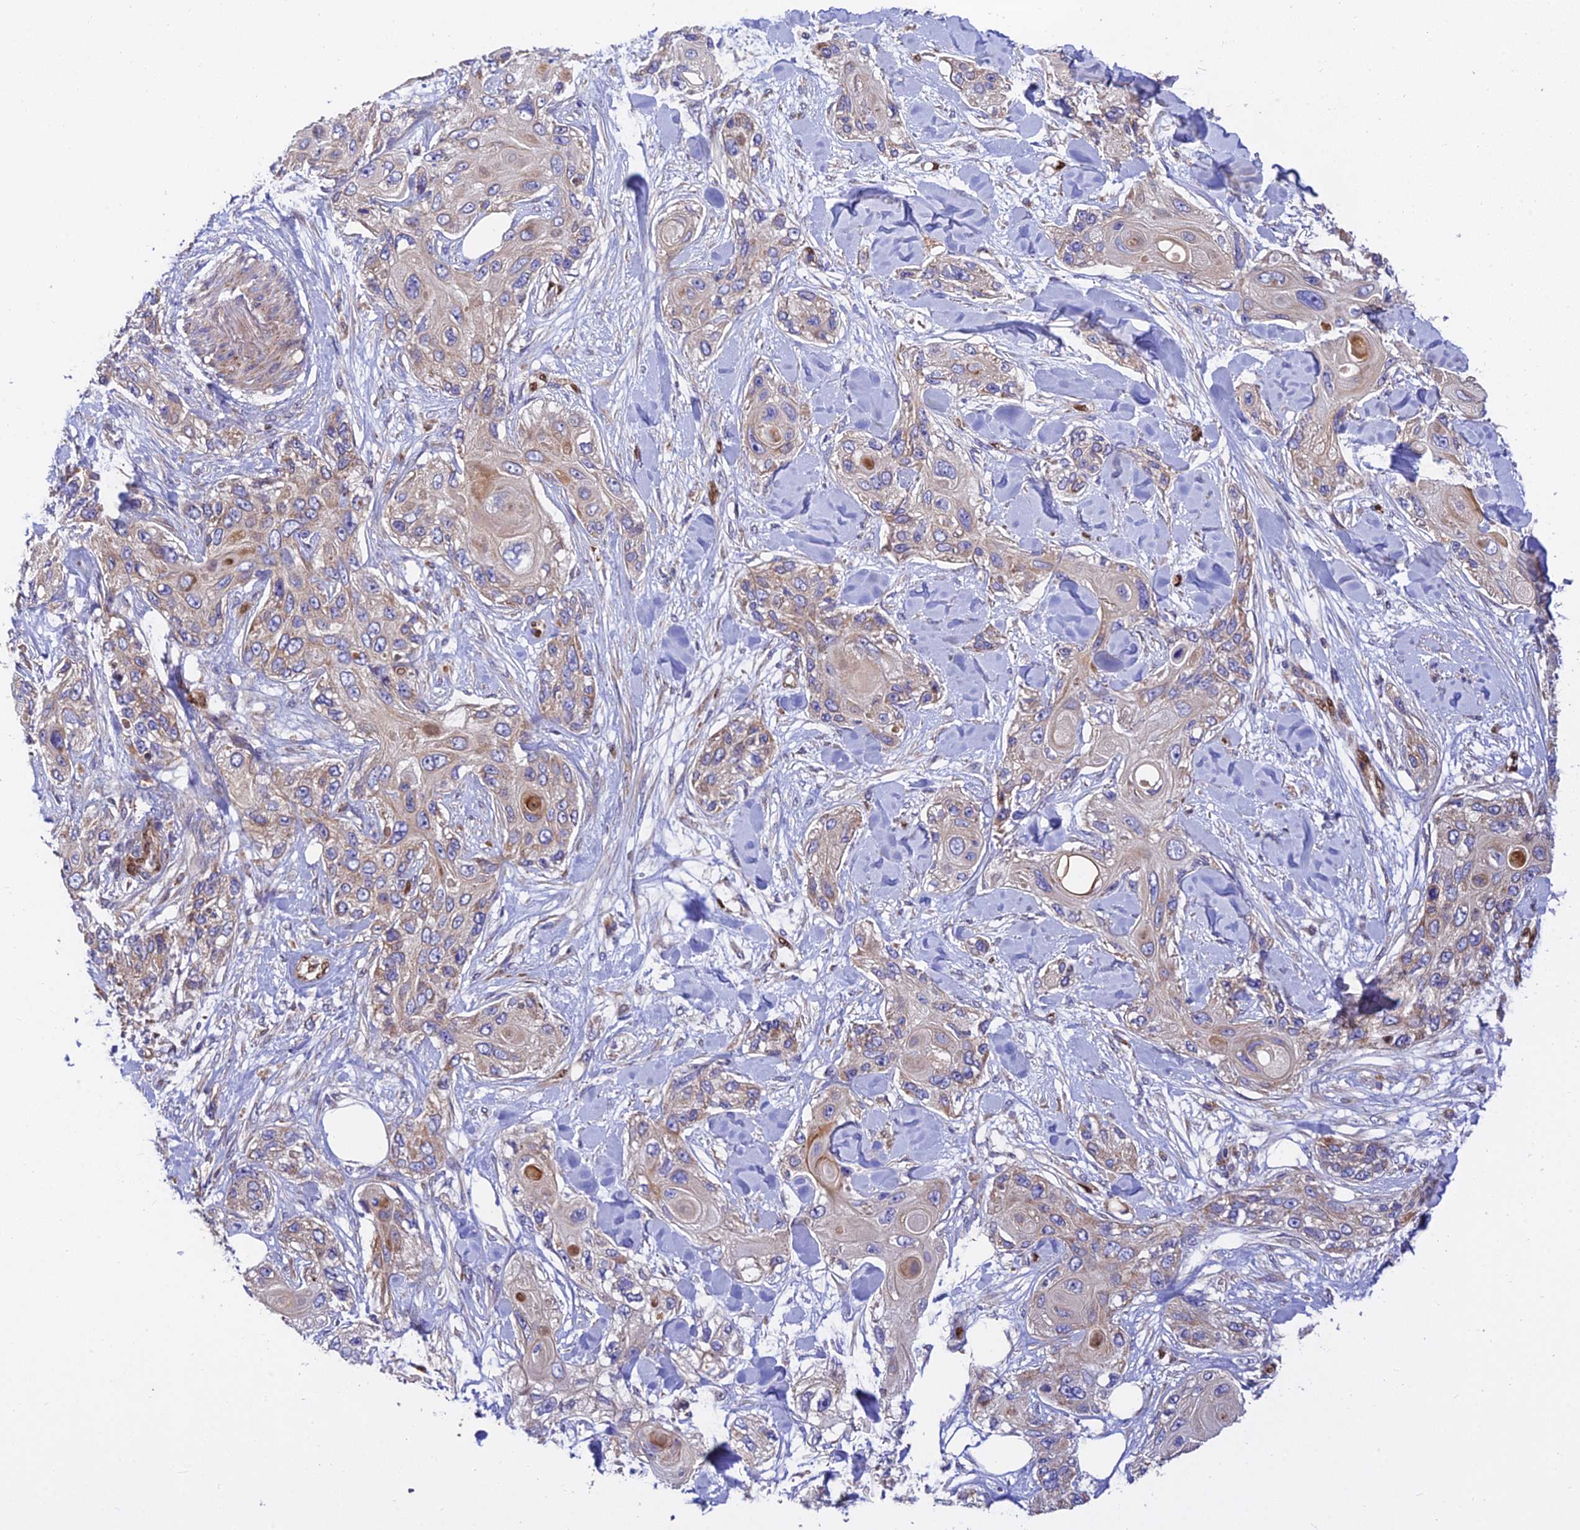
{"staining": {"intensity": "moderate", "quantity": "<25%", "location": "cytoplasmic/membranous"}, "tissue": "skin cancer", "cell_type": "Tumor cells", "image_type": "cancer", "snomed": [{"axis": "morphology", "description": "Normal tissue, NOS"}, {"axis": "morphology", "description": "Squamous cell carcinoma, NOS"}, {"axis": "topography", "description": "Skin"}], "caption": "IHC micrograph of skin cancer (squamous cell carcinoma) stained for a protein (brown), which reveals low levels of moderate cytoplasmic/membranous expression in about <25% of tumor cells.", "gene": "PODNL1", "patient": {"sex": "male", "age": 72}}